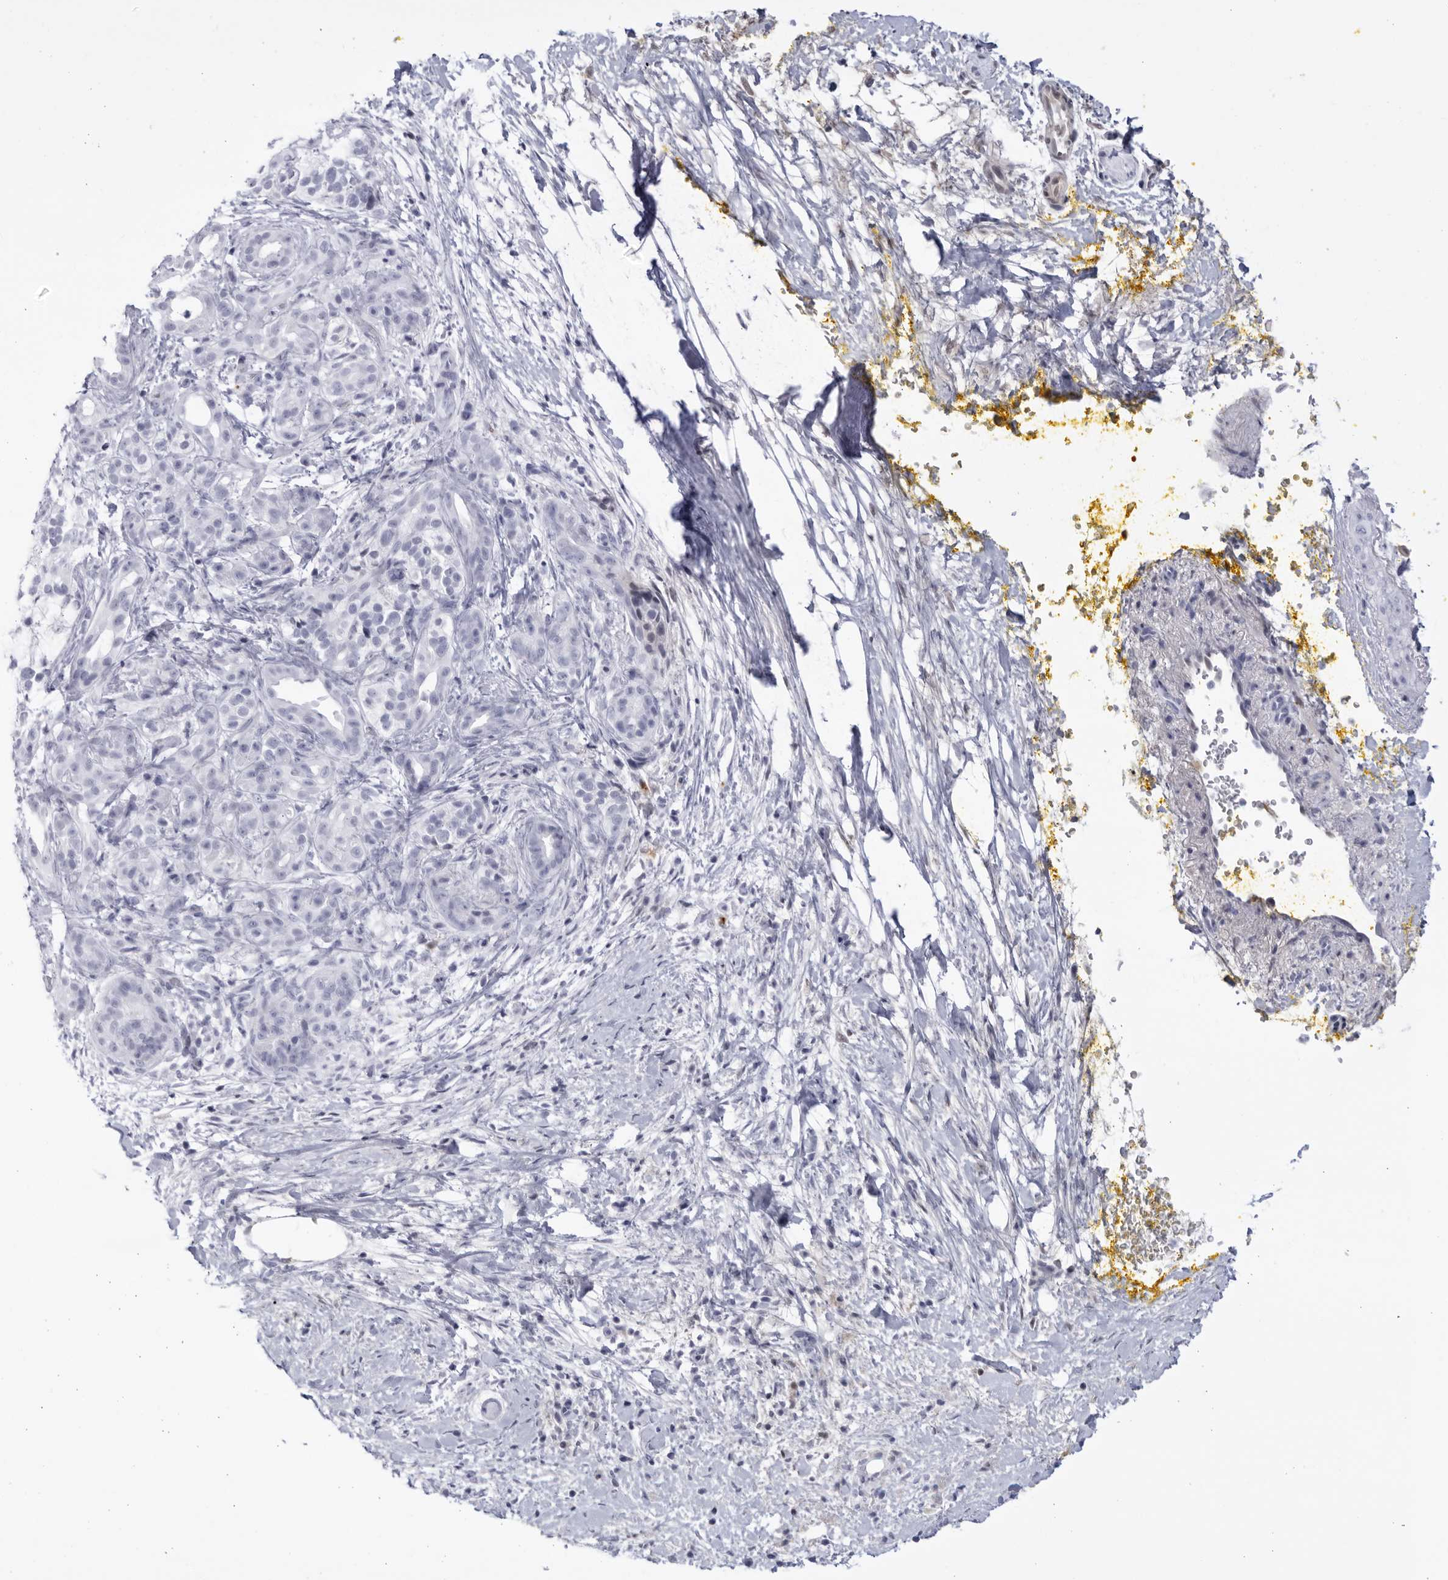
{"staining": {"intensity": "negative", "quantity": "none", "location": "none"}, "tissue": "pancreatic cancer", "cell_type": "Tumor cells", "image_type": "cancer", "snomed": [{"axis": "morphology", "description": "Adenocarcinoma, NOS"}, {"axis": "topography", "description": "Pancreas"}], "caption": "This micrograph is of adenocarcinoma (pancreatic) stained with immunohistochemistry (IHC) to label a protein in brown with the nuclei are counter-stained blue. There is no positivity in tumor cells.", "gene": "CNBD1", "patient": {"sex": "male", "age": 58}}